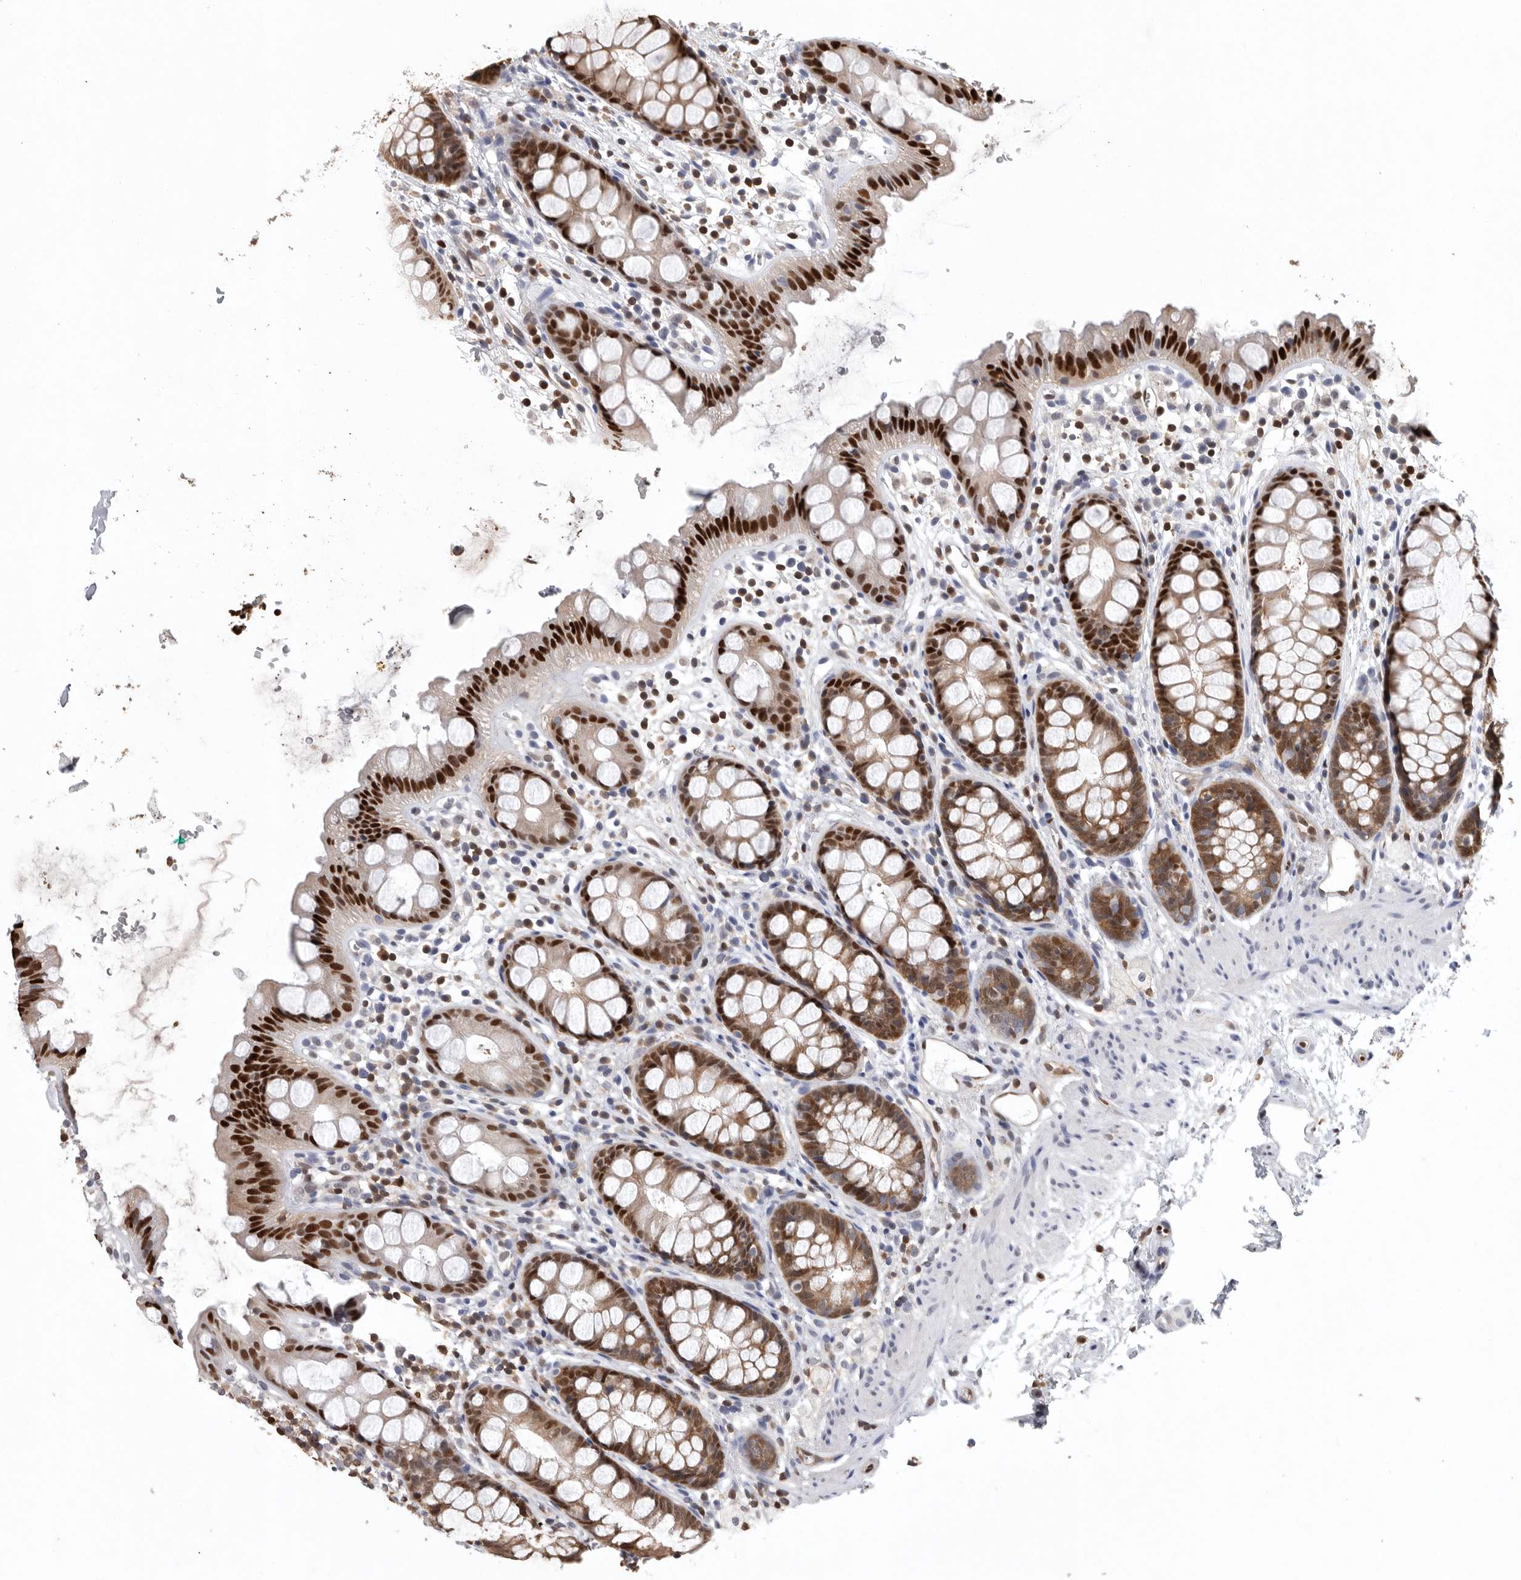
{"staining": {"intensity": "strong", "quantity": ">75%", "location": "cytoplasmic/membranous,nuclear"}, "tissue": "rectum", "cell_type": "Glandular cells", "image_type": "normal", "snomed": [{"axis": "morphology", "description": "Normal tissue, NOS"}, {"axis": "topography", "description": "Rectum"}], "caption": "Rectum stained with immunohistochemistry (IHC) displays strong cytoplasmic/membranous,nuclear expression in approximately >75% of glandular cells.", "gene": "PDCD4", "patient": {"sex": "female", "age": 65}}